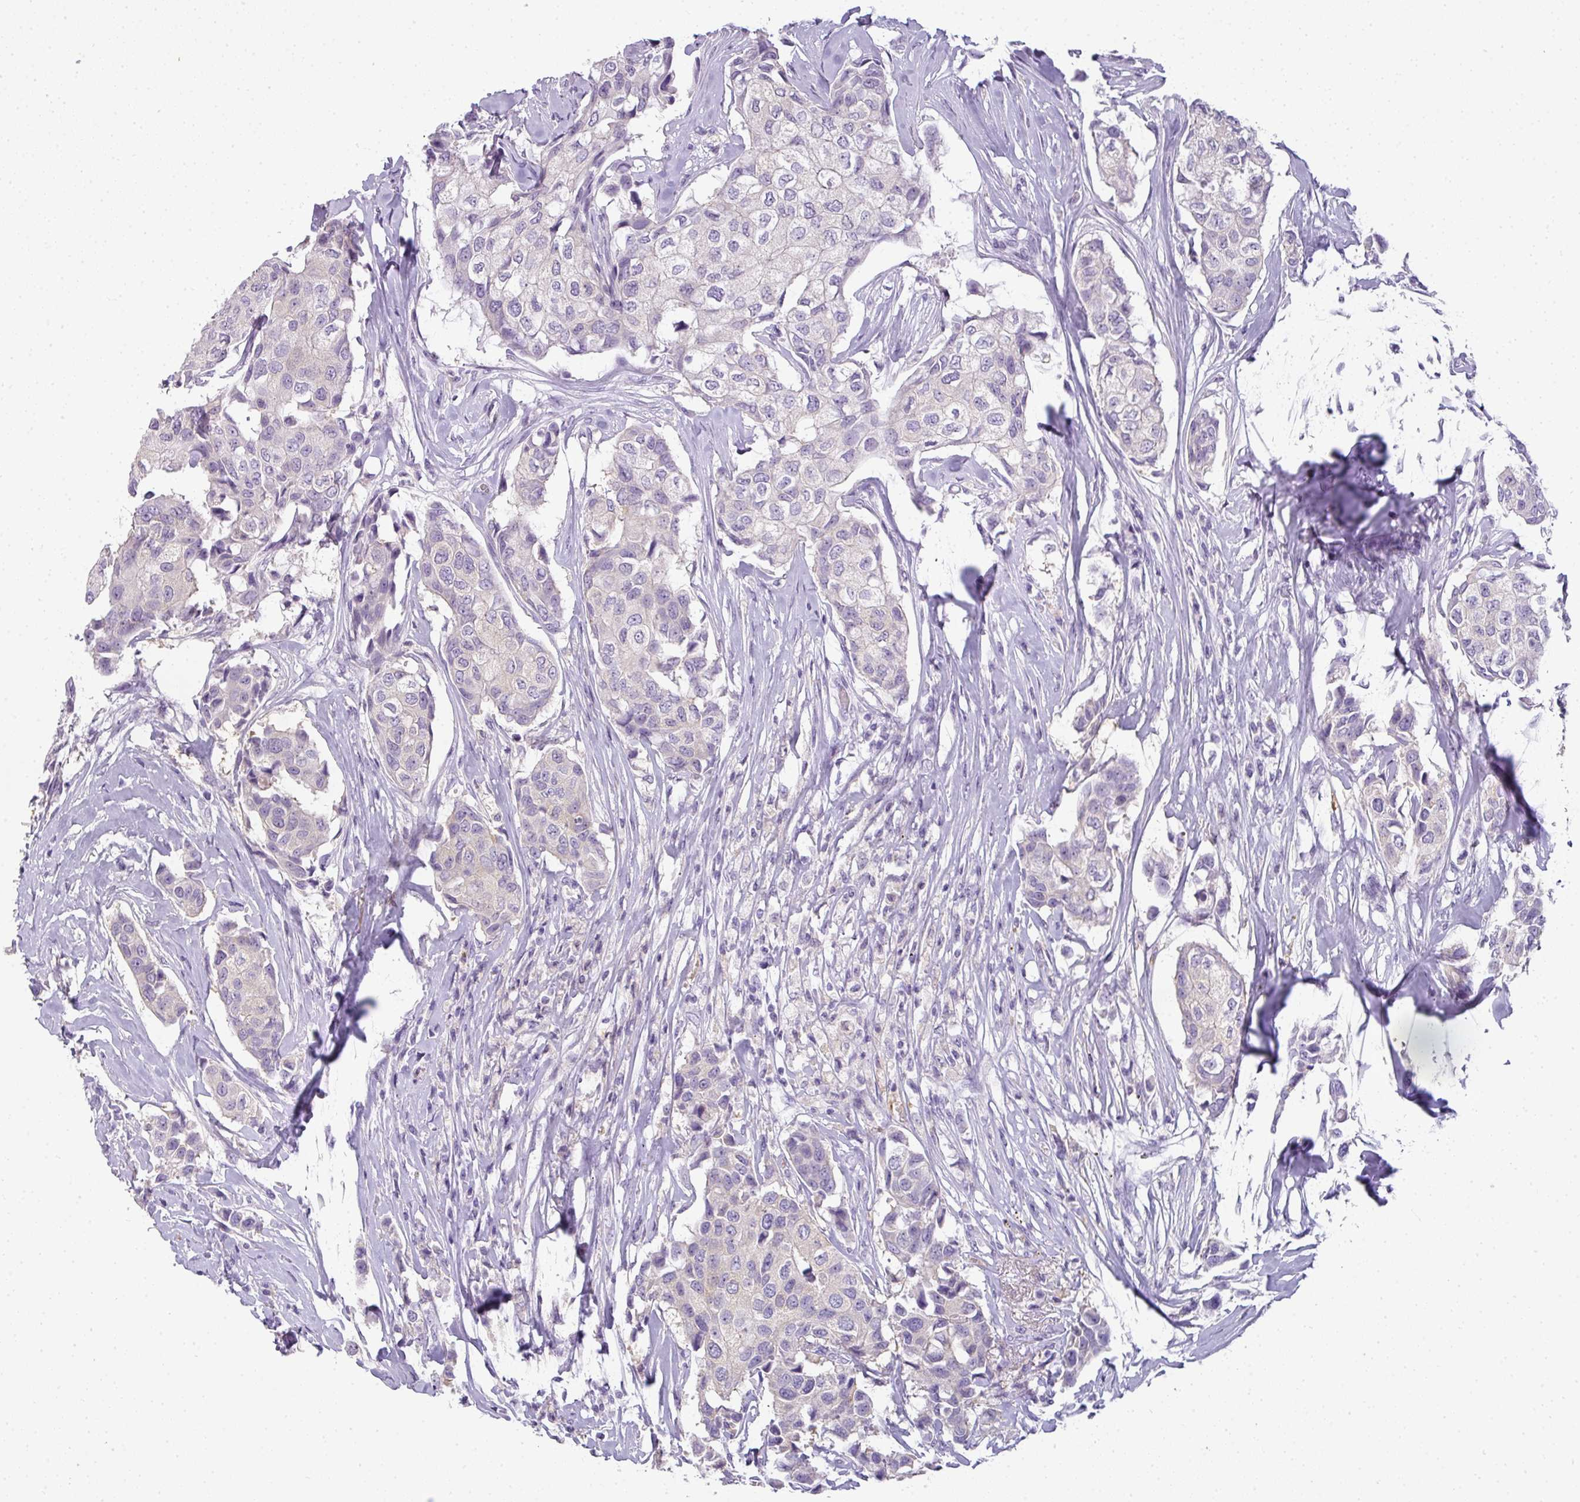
{"staining": {"intensity": "negative", "quantity": "none", "location": "none"}, "tissue": "breast cancer", "cell_type": "Tumor cells", "image_type": "cancer", "snomed": [{"axis": "morphology", "description": "Duct carcinoma"}, {"axis": "topography", "description": "Breast"}], "caption": "The image demonstrates no staining of tumor cells in invasive ductal carcinoma (breast).", "gene": "RBMY1F", "patient": {"sex": "female", "age": 80}}